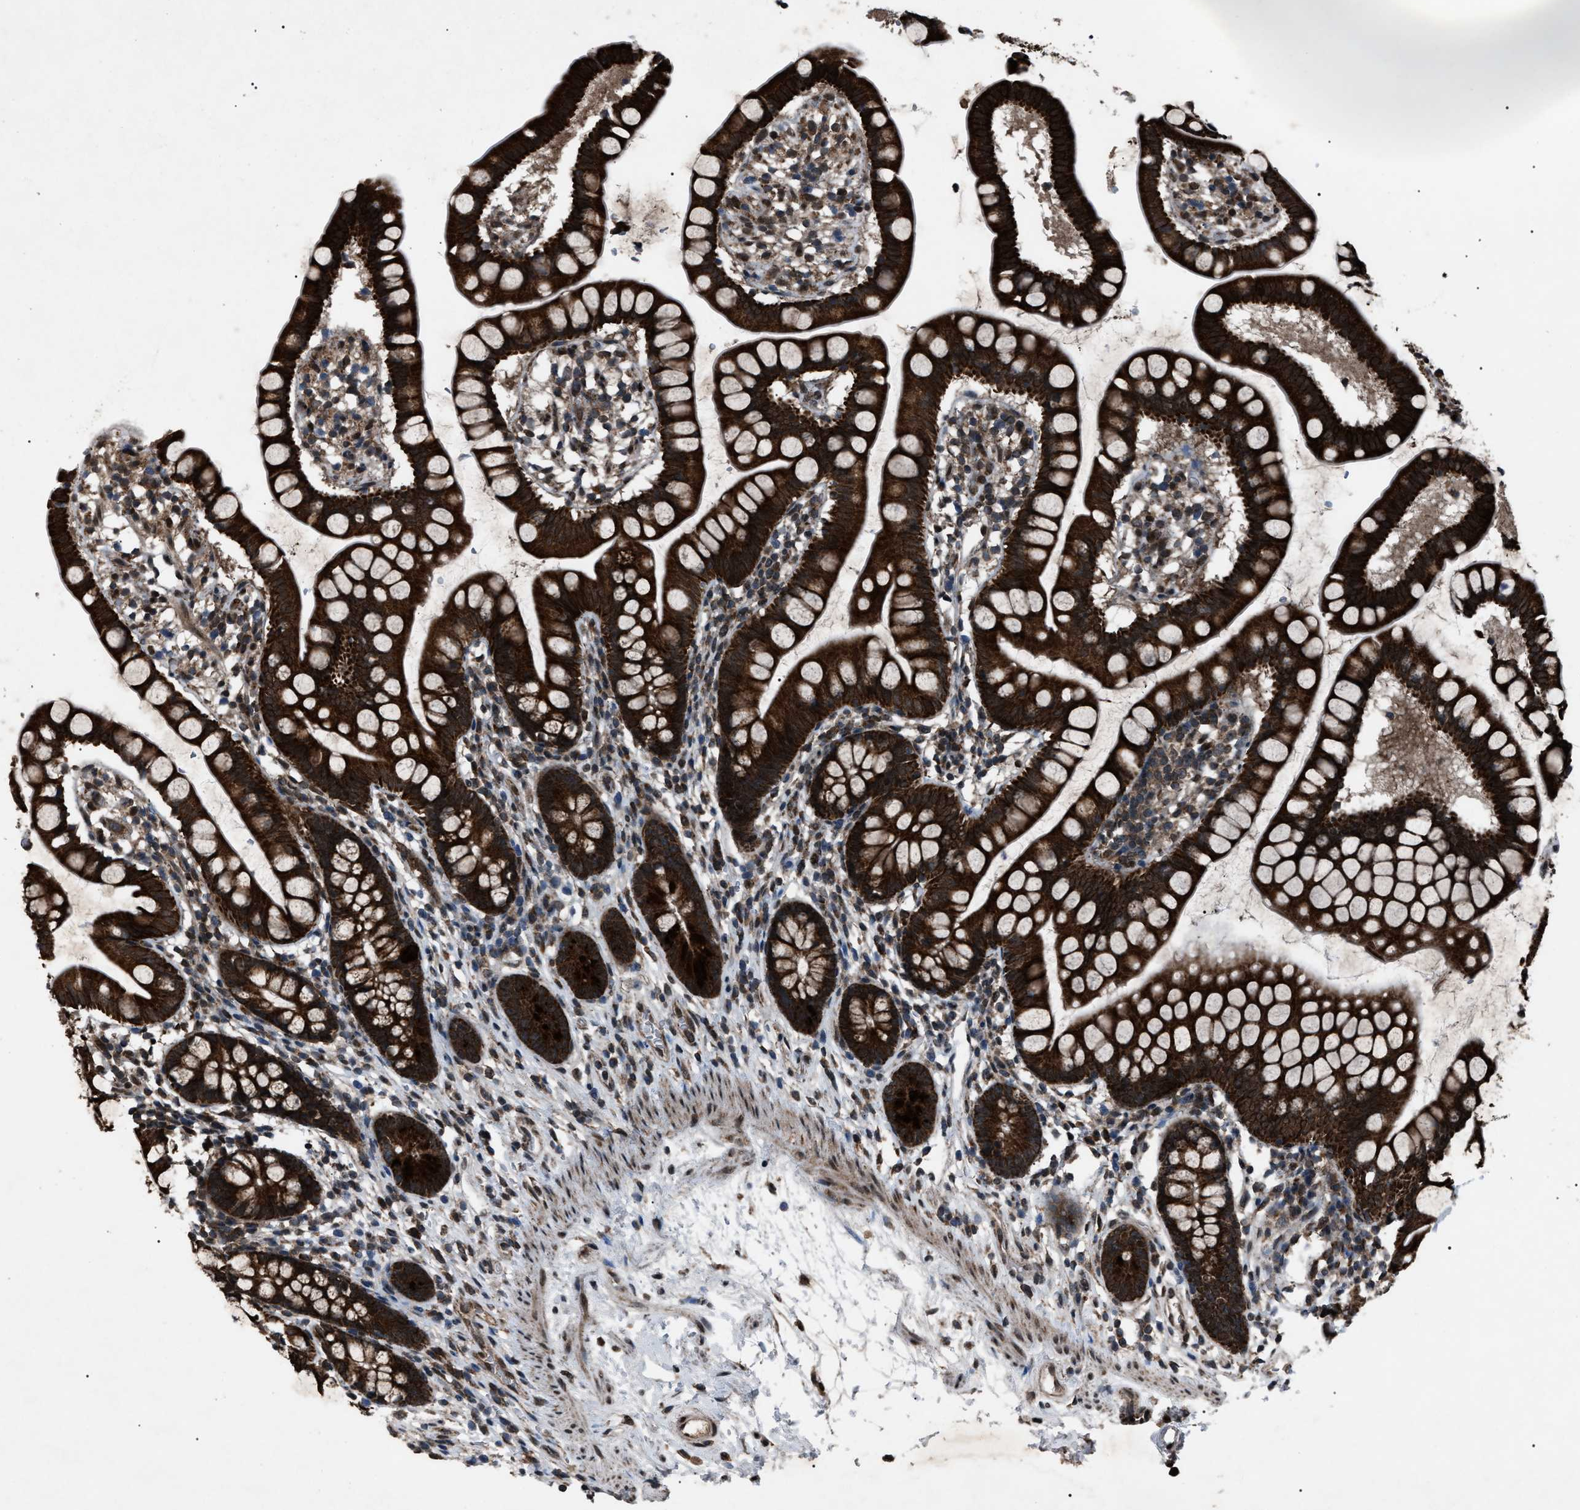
{"staining": {"intensity": "strong", "quantity": ">75%", "location": "cytoplasmic/membranous"}, "tissue": "small intestine", "cell_type": "Glandular cells", "image_type": "normal", "snomed": [{"axis": "morphology", "description": "Normal tissue, NOS"}, {"axis": "topography", "description": "Small intestine"}], "caption": "A high-resolution image shows IHC staining of unremarkable small intestine, which exhibits strong cytoplasmic/membranous staining in about >75% of glandular cells.", "gene": "ZFAND2A", "patient": {"sex": "female", "age": 84}}